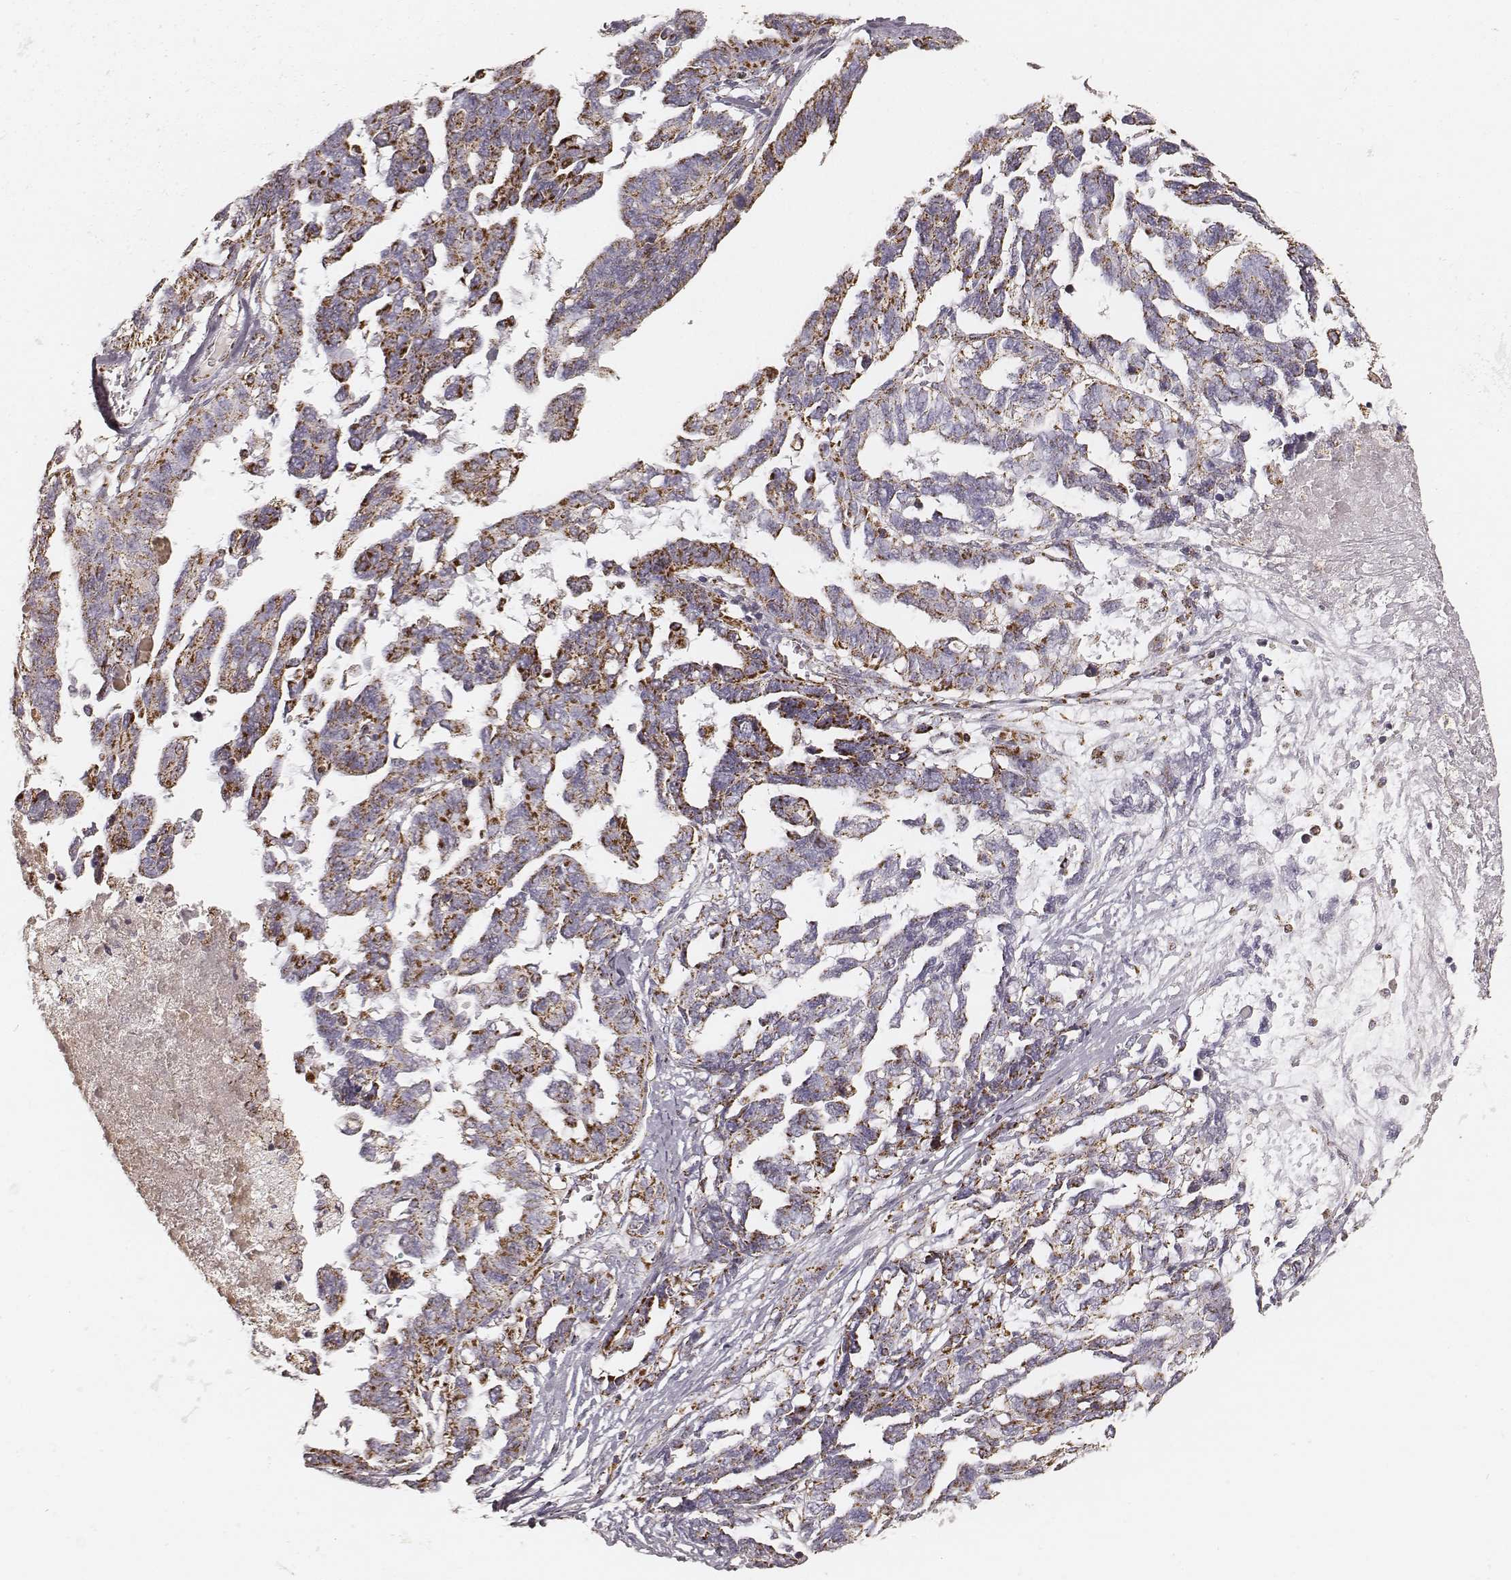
{"staining": {"intensity": "strong", "quantity": ">75%", "location": "cytoplasmic/membranous"}, "tissue": "ovarian cancer", "cell_type": "Tumor cells", "image_type": "cancer", "snomed": [{"axis": "morphology", "description": "Cystadenocarcinoma, serous, NOS"}, {"axis": "topography", "description": "Ovary"}], "caption": "A photomicrograph of ovarian serous cystadenocarcinoma stained for a protein demonstrates strong cytoplasmic/membranous brown staining in tumor cells.", "gene": "CS", "patient": {"sex": "female", "age": 69}}